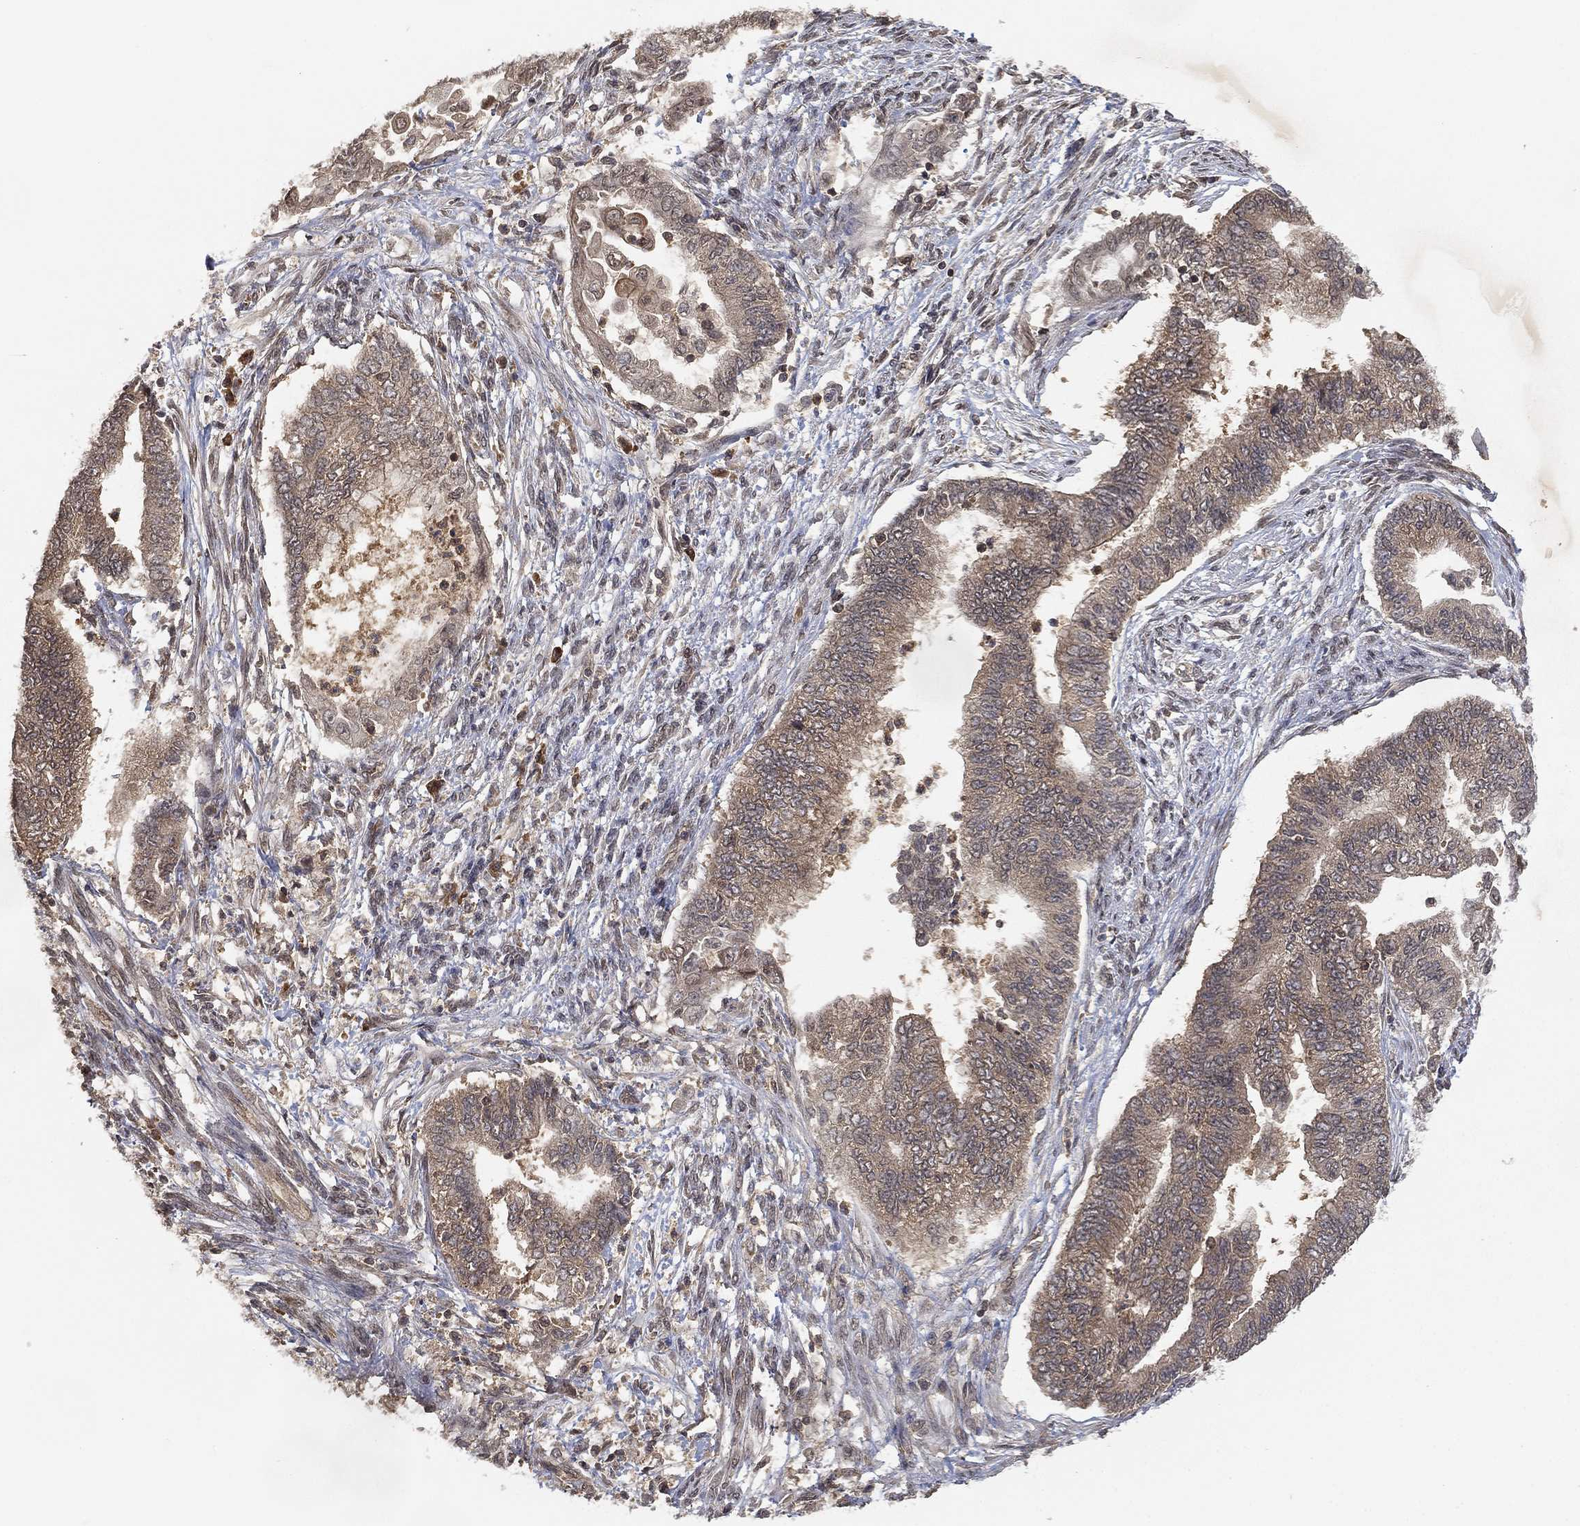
{"staining": {"intensity": "weak", "quantity": "25%-75%", "location": "cytoplasmic/membranous"}, "tissue": "endometrial cancer", "cell_type": "Tumor cells", "image_type": "cancer", "snomed": [{"axis": "morphology", "description": "Adenocarcinoma, NOS"}, {"axis": "topography", "description": "Endometrium"}], "caption": "Immunohistochemical staining of endometrial cancer exhibits low levels of weak cytoplasmic/membranous staining in approximately 25%-75% of tumor cells.", "gene": "UBA5", "patient": {"sex": "female", "age": 65}}